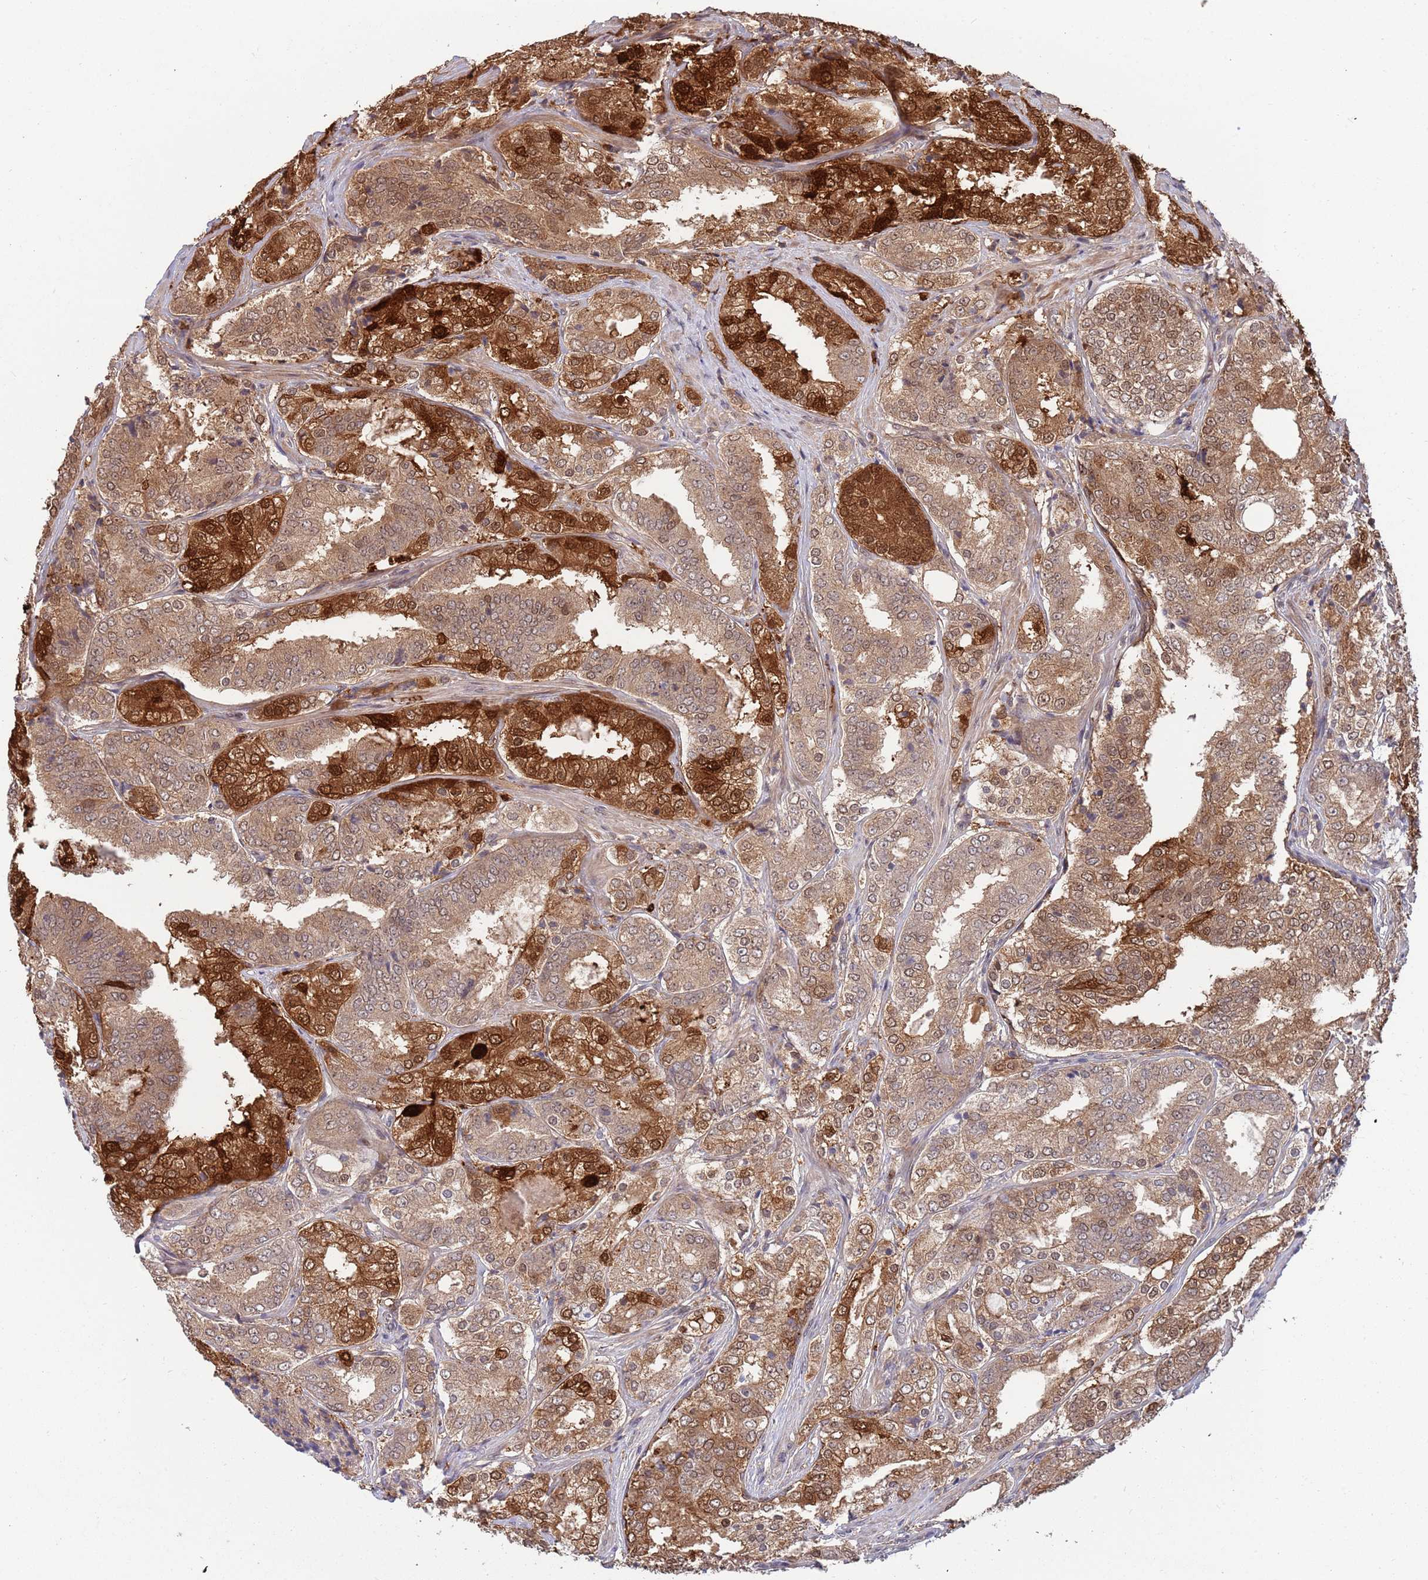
{"staining": {"intensity": "strong", "quantity": "25%-75%", "location": "cytoplasmic/membranous,nuclear"}, "tissue": "prostate cancer", "cell_type": "Tumor cells", "image_type": "cancer", "snomed": [{"axis": "morphology", "description": "Adenocarcinoma, High grade"}, {"axis": "topography", "description": "Prostate"}], "caption": "This is an image of immunohistochemistry staining of prostate high-grade adenocarcinoma, which shows strong positivity in the cytoplasmic/membranous and nuclear of tumor cells.", "gene": "SALL1", "patient": {"sex": "male", "age": 63}}